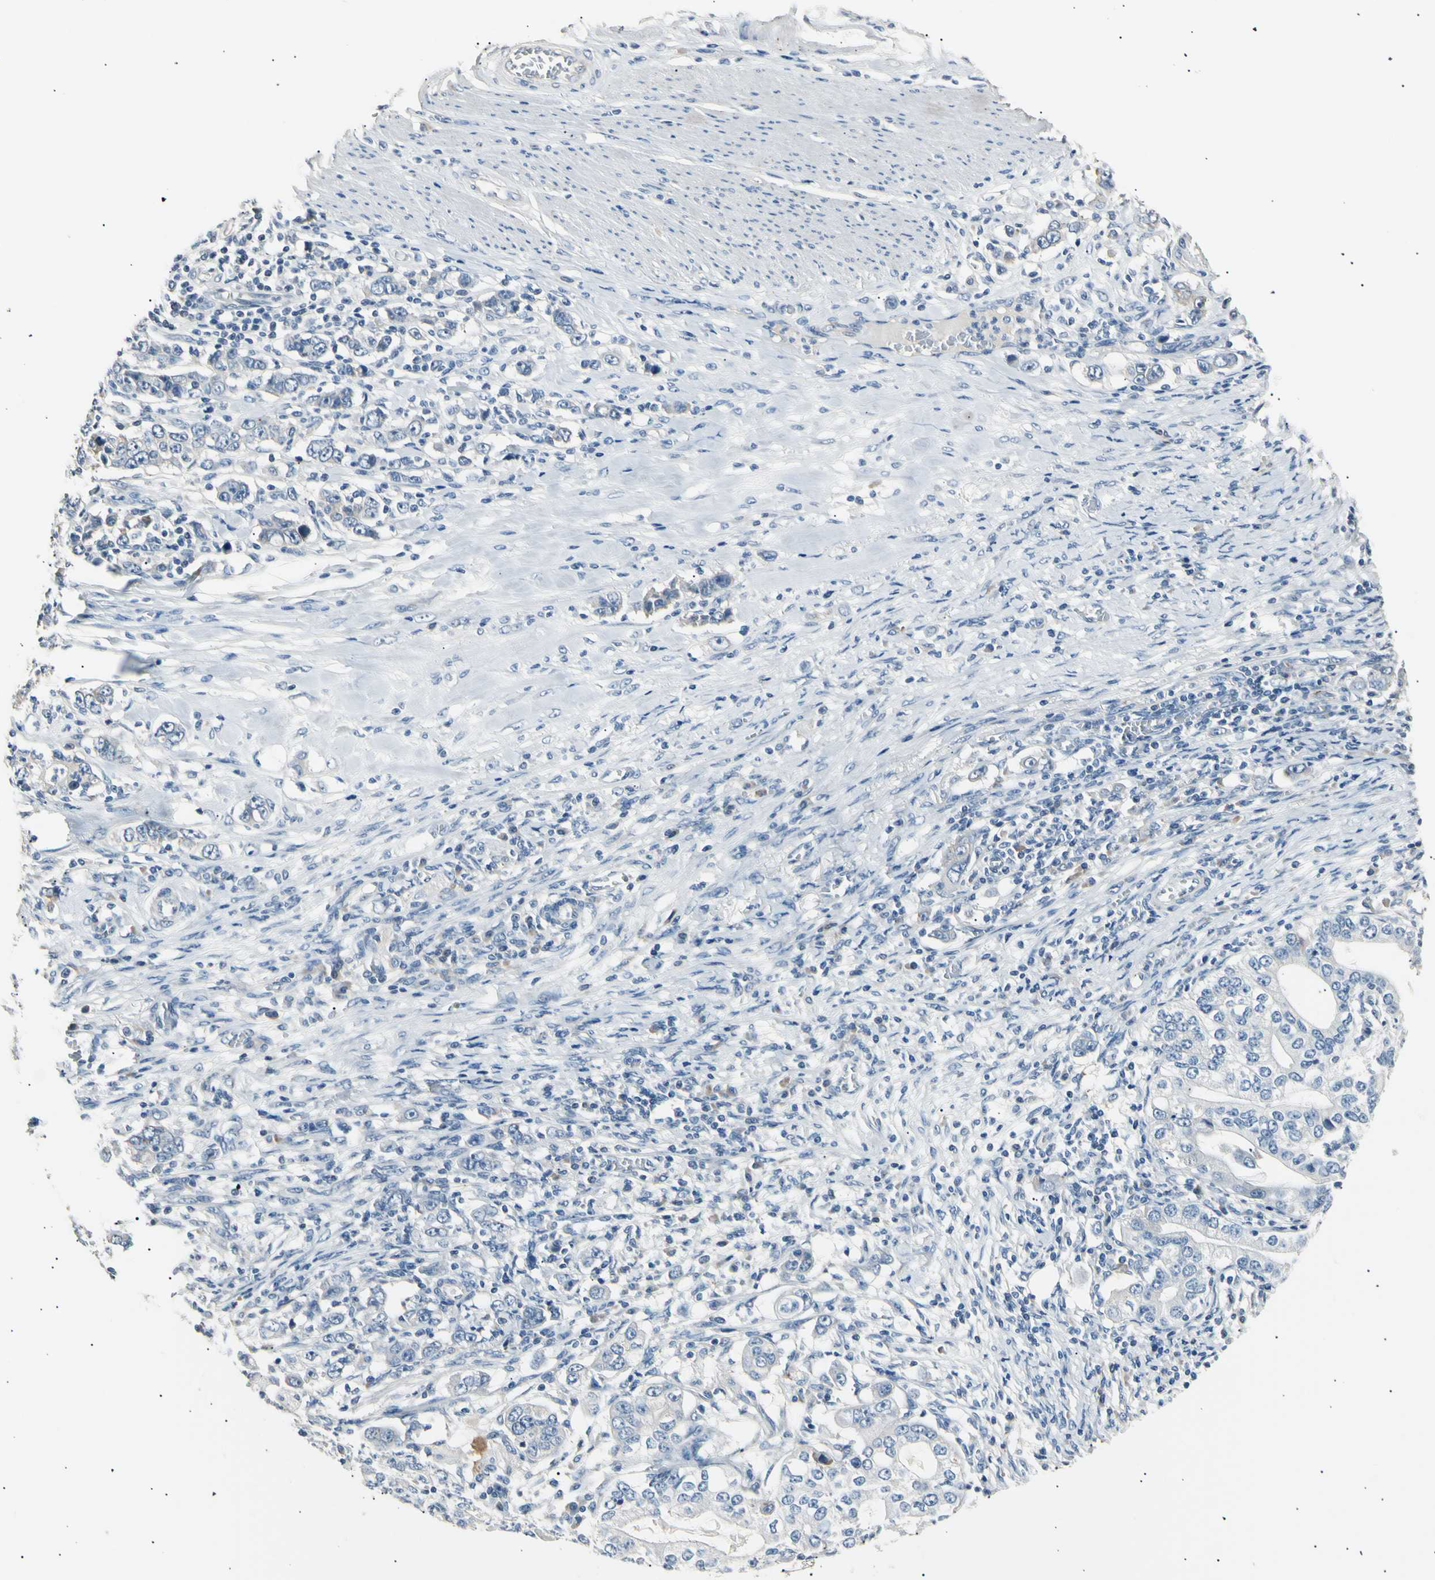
{"staining": {"intensity": "negative", "quantity": "none", "location": "none"}, "tissue": "stomach cancer", "cell_type": "Tumor cells", "image_type": "cancer", "snomed": [{"axis": "morphology", "description": "Adenocarcinoma, NOS"}, {"axis": "topography", "description": "Stomach, lower"}], "caption": "An image of adenocarcinoma (stomach) stained for a protein reveals no brown staining in tumor cells.", "gene": "LDLR", "patient": {"sex": "female", "age": 72}}